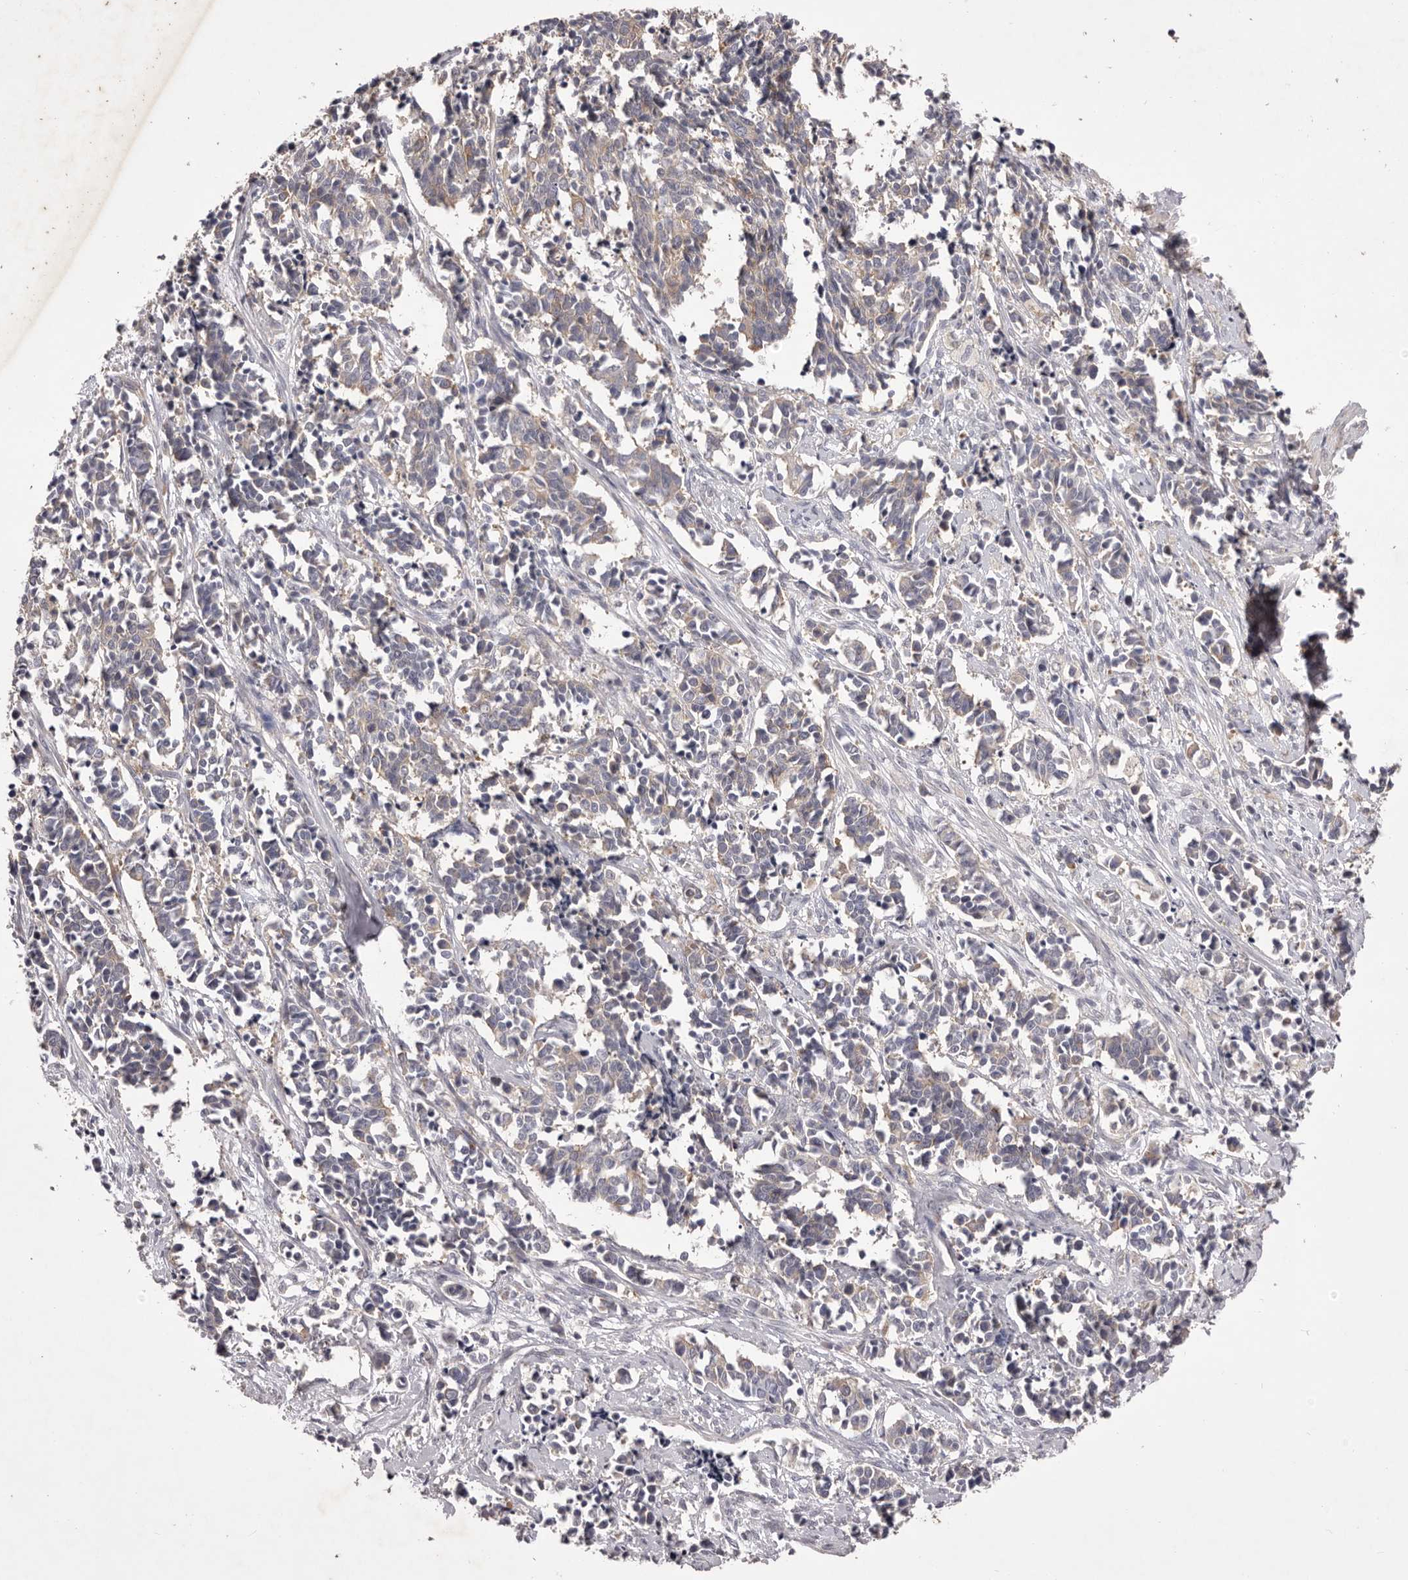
{"staining": {"intensity": "negative", "quantity": "none", "location": "none"}, "tissue": "cervical cancer", "cell_type": "Tumor cells", "image_type": "cancer", "snomed": [{"axis": "morphology", "description": "Normal tissue, NOS"}, {"axis": "morphology", "description": "Squamous cell carcinoma, NOS"}, {"axis": "topography", "description": "Cervix"}], "caption": "IHC micrograph of neoplastic tissue: squamous cell carcinoma (cervical) stained with DAB (3,3'-diaminobenzidine) reveals no significant protein expression in tumor cells.", "gene": "PNRC1", "patient": {"sex": "female", "age": 35}}